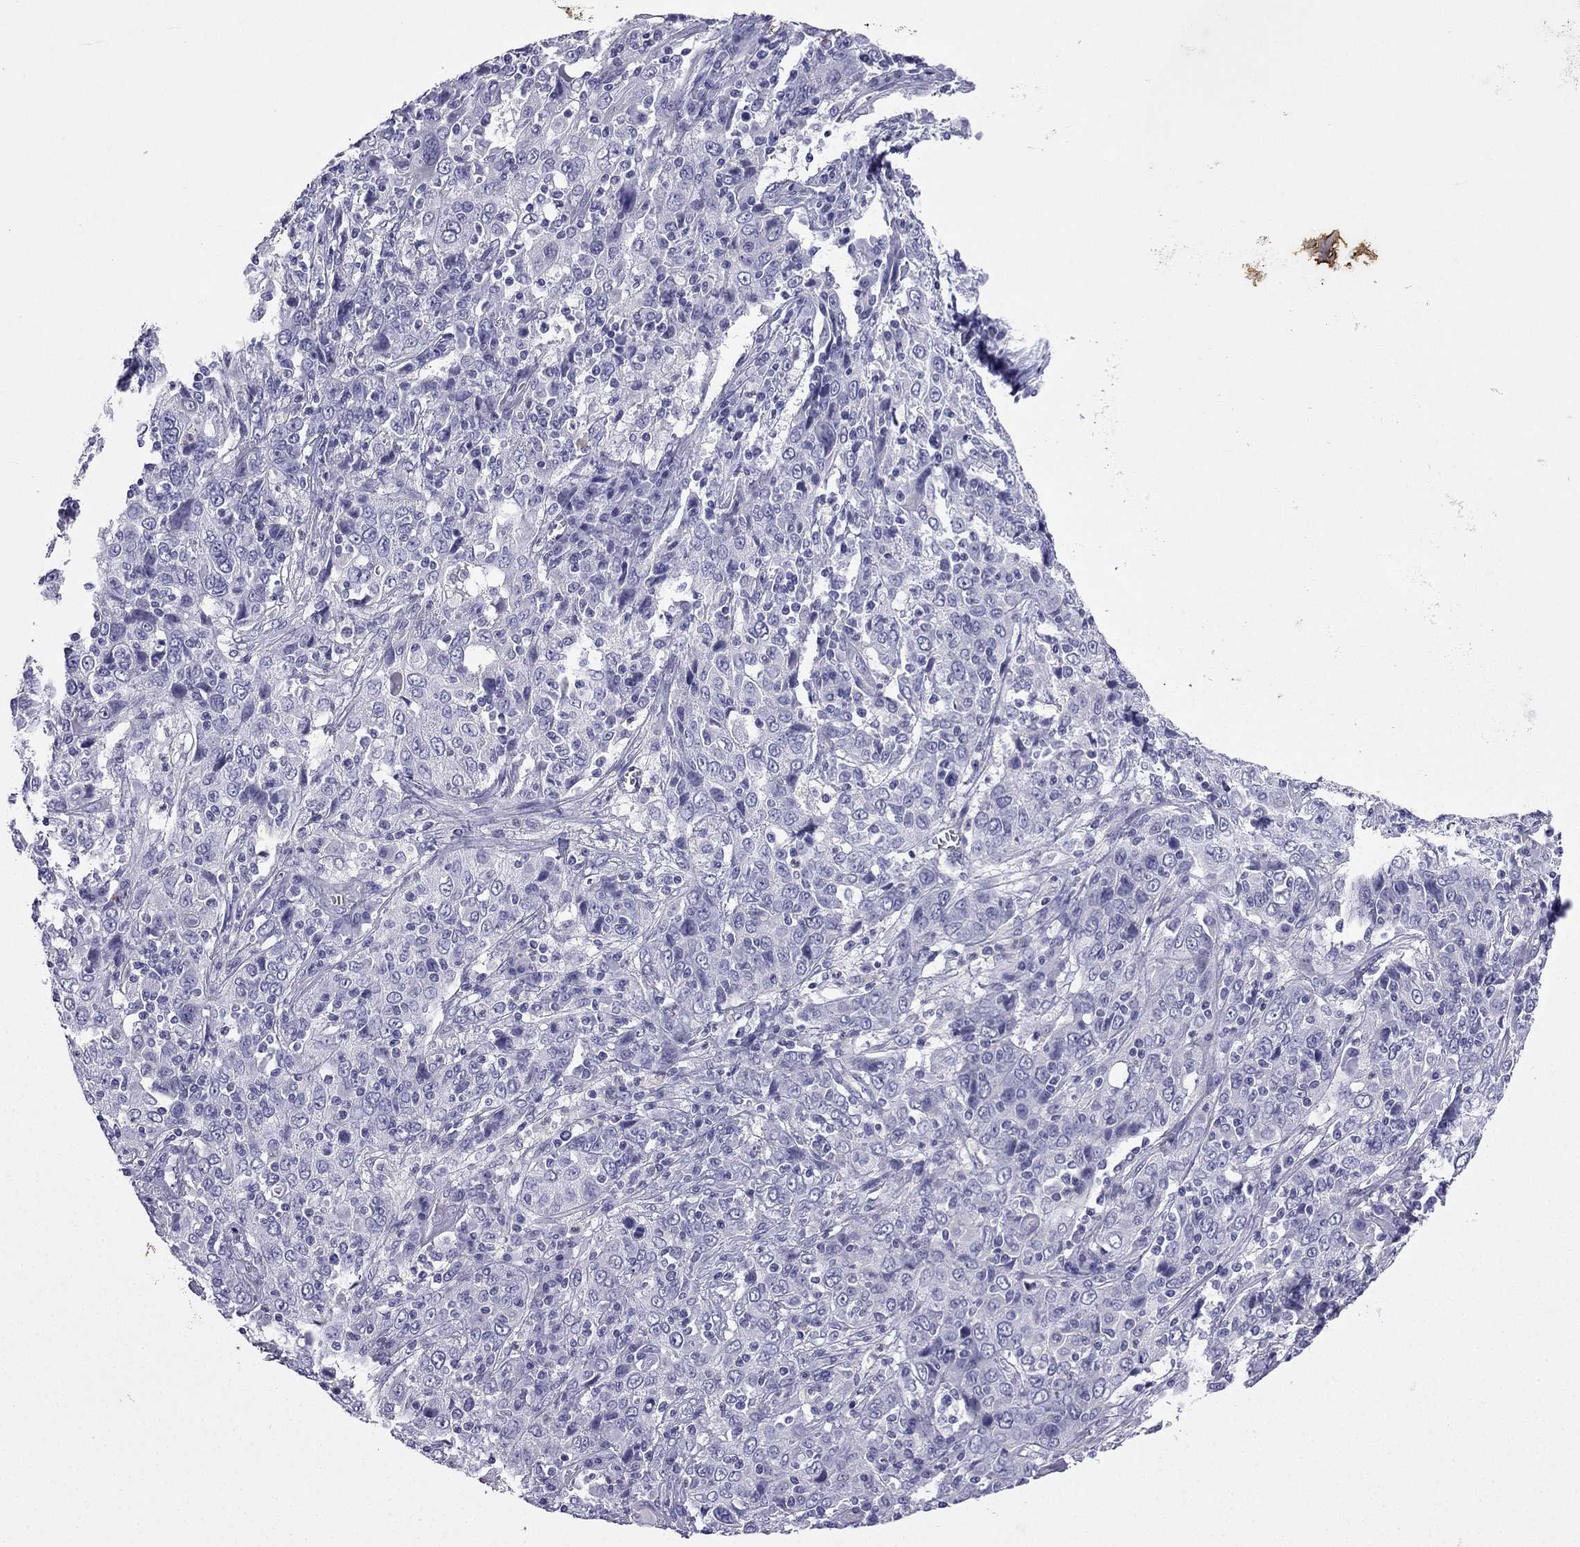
{"staining": {"intensity": "negative", "quantity": "none", "location": "none"}, "tissue": "cervical cancer", "cell_type": "Tumor cells", "image_type": "cancer", "snomed": [{"axis": "morphology", "description": "Squamous cell carcinoma, NOS"}, {"axis": "topography", "description": "Cervix"}], "caption": "Tumor cells show no significant protein expression in cervical cancer.", "gene": "GJA8", "patient": {"sex": "female", "age": 46}}